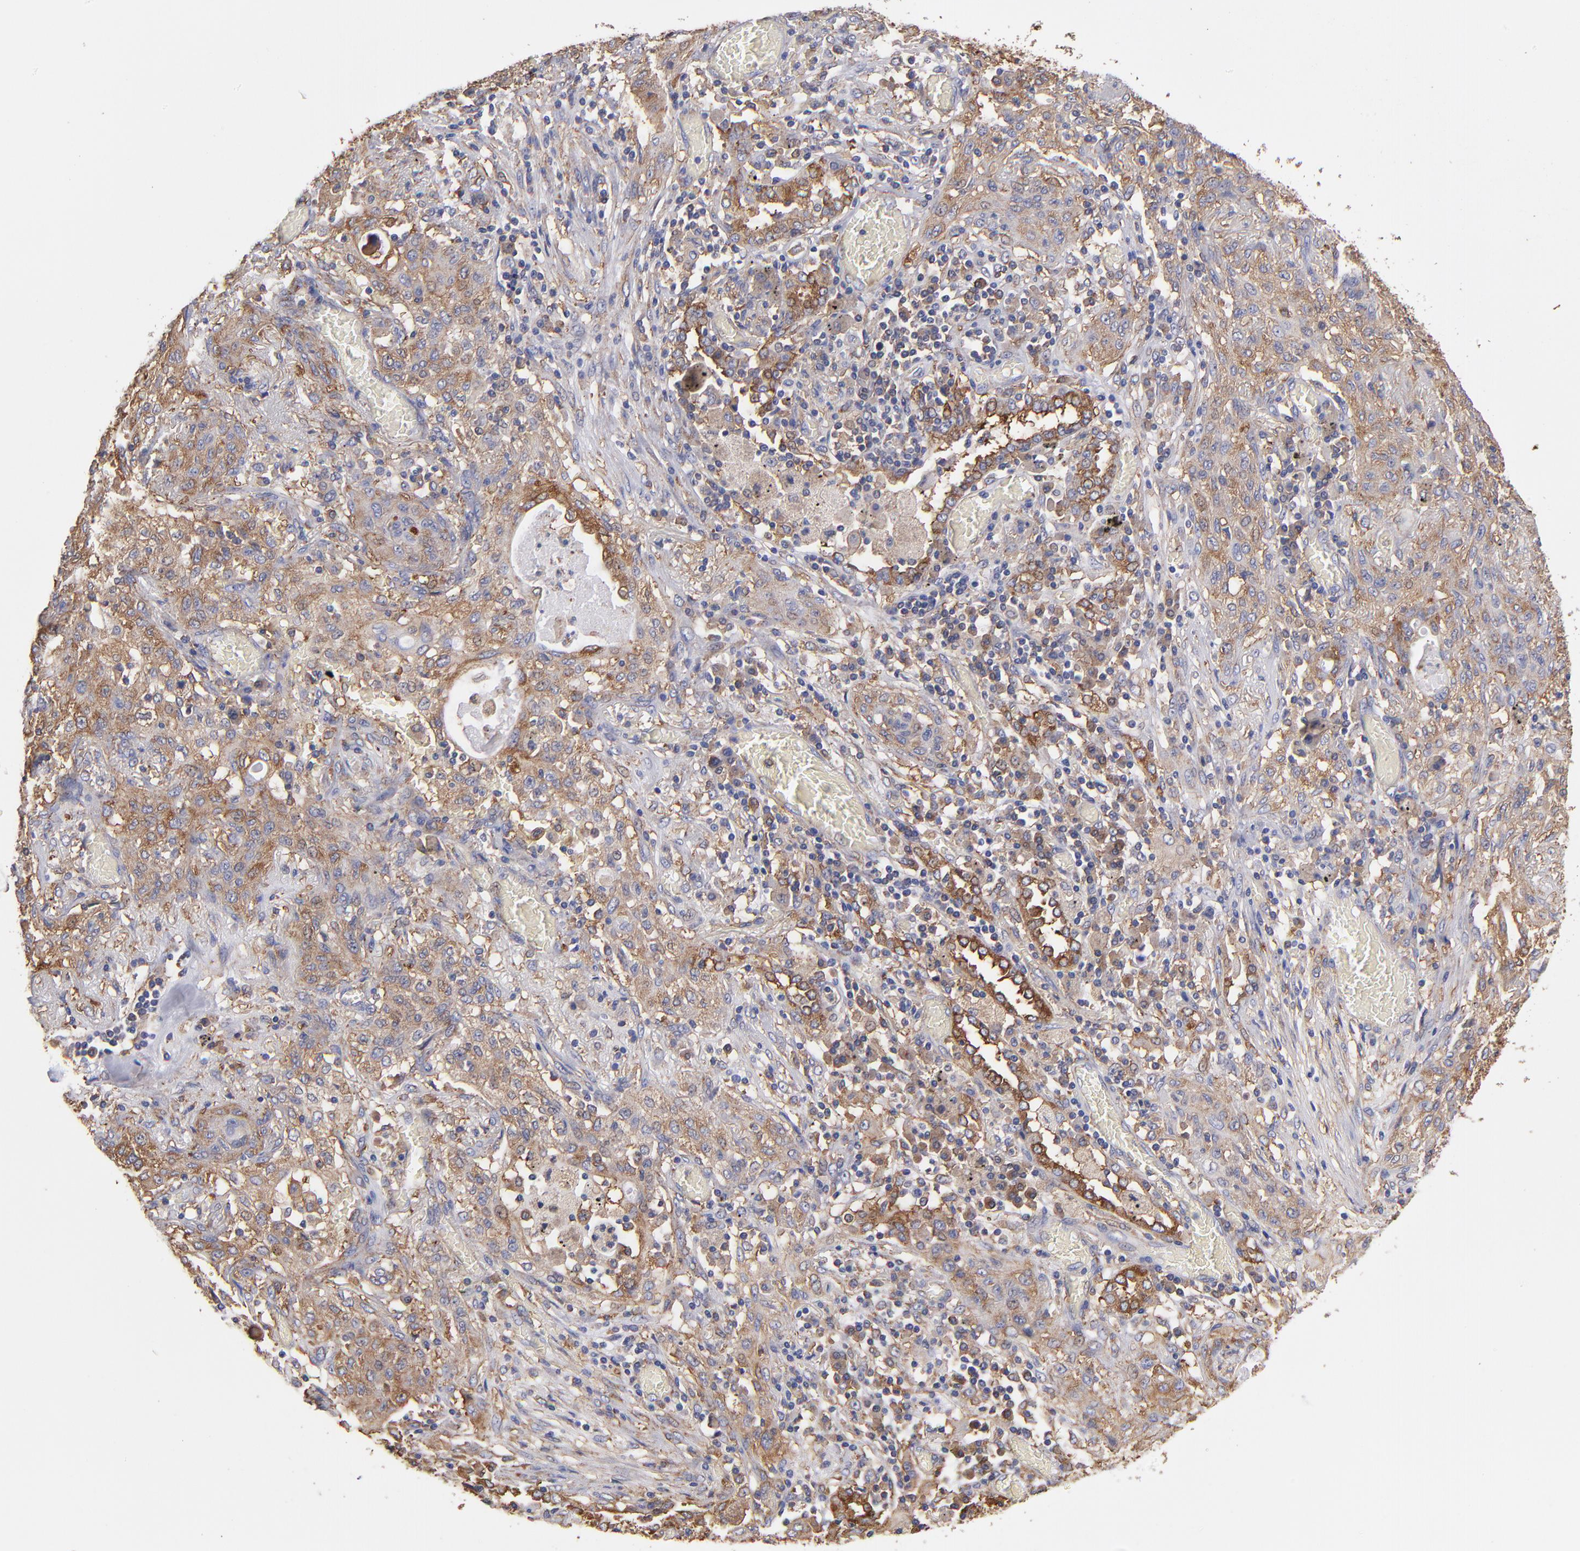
{"staining": {"intensity": "moderate", "quantity": ">75%", "location": "cytoplasmic/membranous"}, "tissue": "lung cancer", "cell_type": "Tumor cells", "image_type": "cancer", "snomed": [{"axis": "morphology", "description": "Squamous cell carcinoma, NOS"}, {"axis": "topography", "description": "Lung"}], "caption": "Immunohistochemistry histopathology image of lung cancer (squamous cell carcinoma) stained for a protein (brown), which reveals medium levels of moderate cytoplasmic/membranous positivity in about >75% of tumor cells.", "gene": "MVP", "patient": {"sex": "female", "age": 47}}